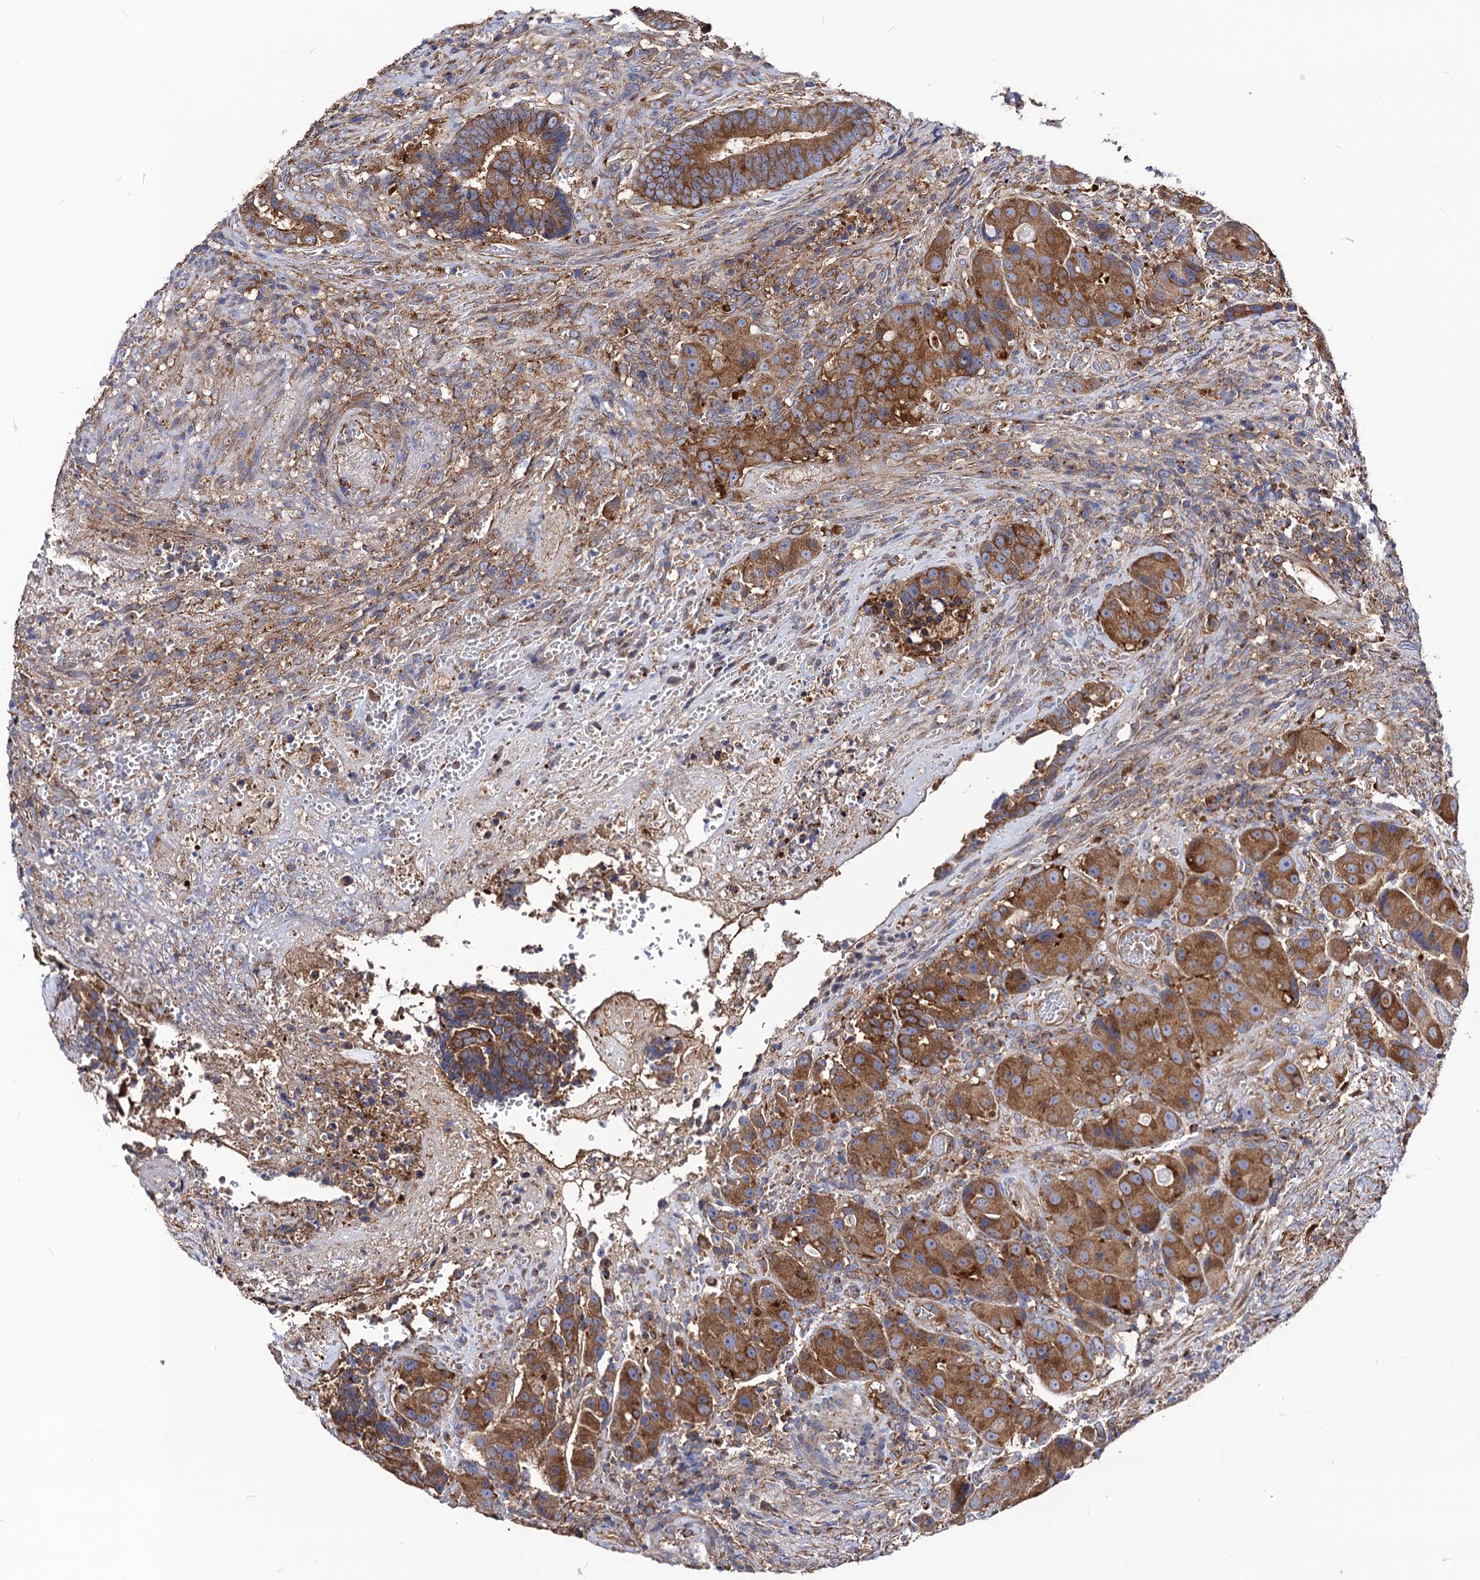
{"staining": {"intensity": "moderate", "quantity": ">75%", "location": "cytoplasmic/membranous"}, "tissue": "colorectal cancer", "cell_type": "Tumor cells", "image_type": "cancer", "snomed": [{"axis": "morphology", "description": "Adenocarcinoma, NOS"}, {"axis": "topography", "description": "Rectum"}], "caption": "A histopathology image of adenocarcinoma (colorectal) stained for a protein displays moderate cytoplasmic/membranous brown staining in tumor cells. (DAB IHC, brown staining for protein, blue staining for nuclei).", "gene": "DYDC1", "patient": {"sex": "male", "age": 69}}